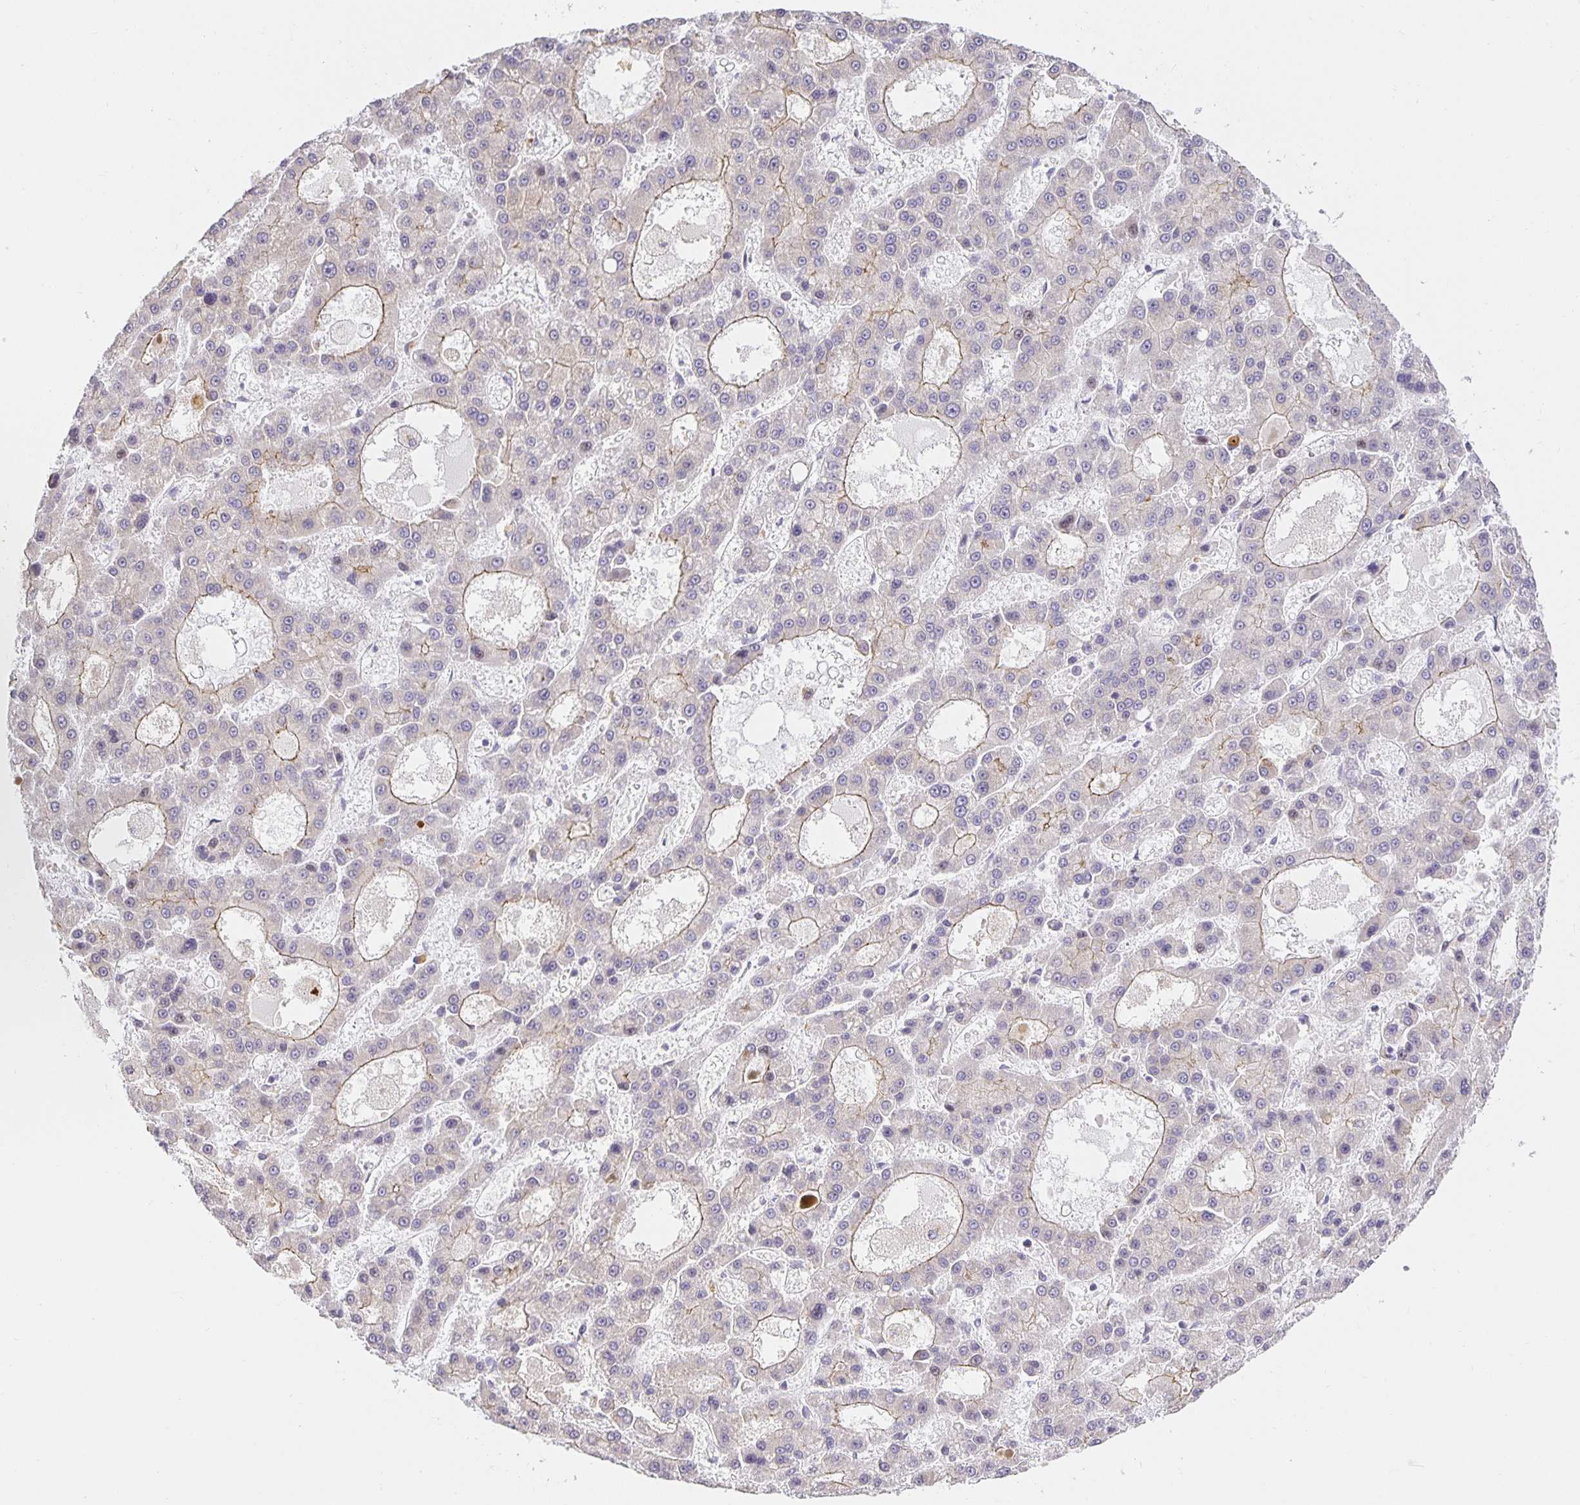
{"staining": {"intensity": "moderate", "quantity": "25%-75%", "location": "cytoplasmic/membranous"}, "tissue": "liver cancer", "cell_type": "Tumor cells", "image_type": "cancer", "snomed": [{"axis": "morphology", "description": "Carcinoma, Hepatocellular, NOS"}, {"axis": "topography", "description": "Liver"}], "caption": "A high-resolution image shows IHC staining of hepatocellular carcinoma (liver), which exhibits moderate cytoplasmic/membranous staining in approximately 25%-75% of tumor cells. The staining was performed using DAB, with brown indicating positive protein expression. Nuclei are stained blue with hematoxylin.", "gene": "TJP3", "patient": {"sex": "male", "age": 70}}